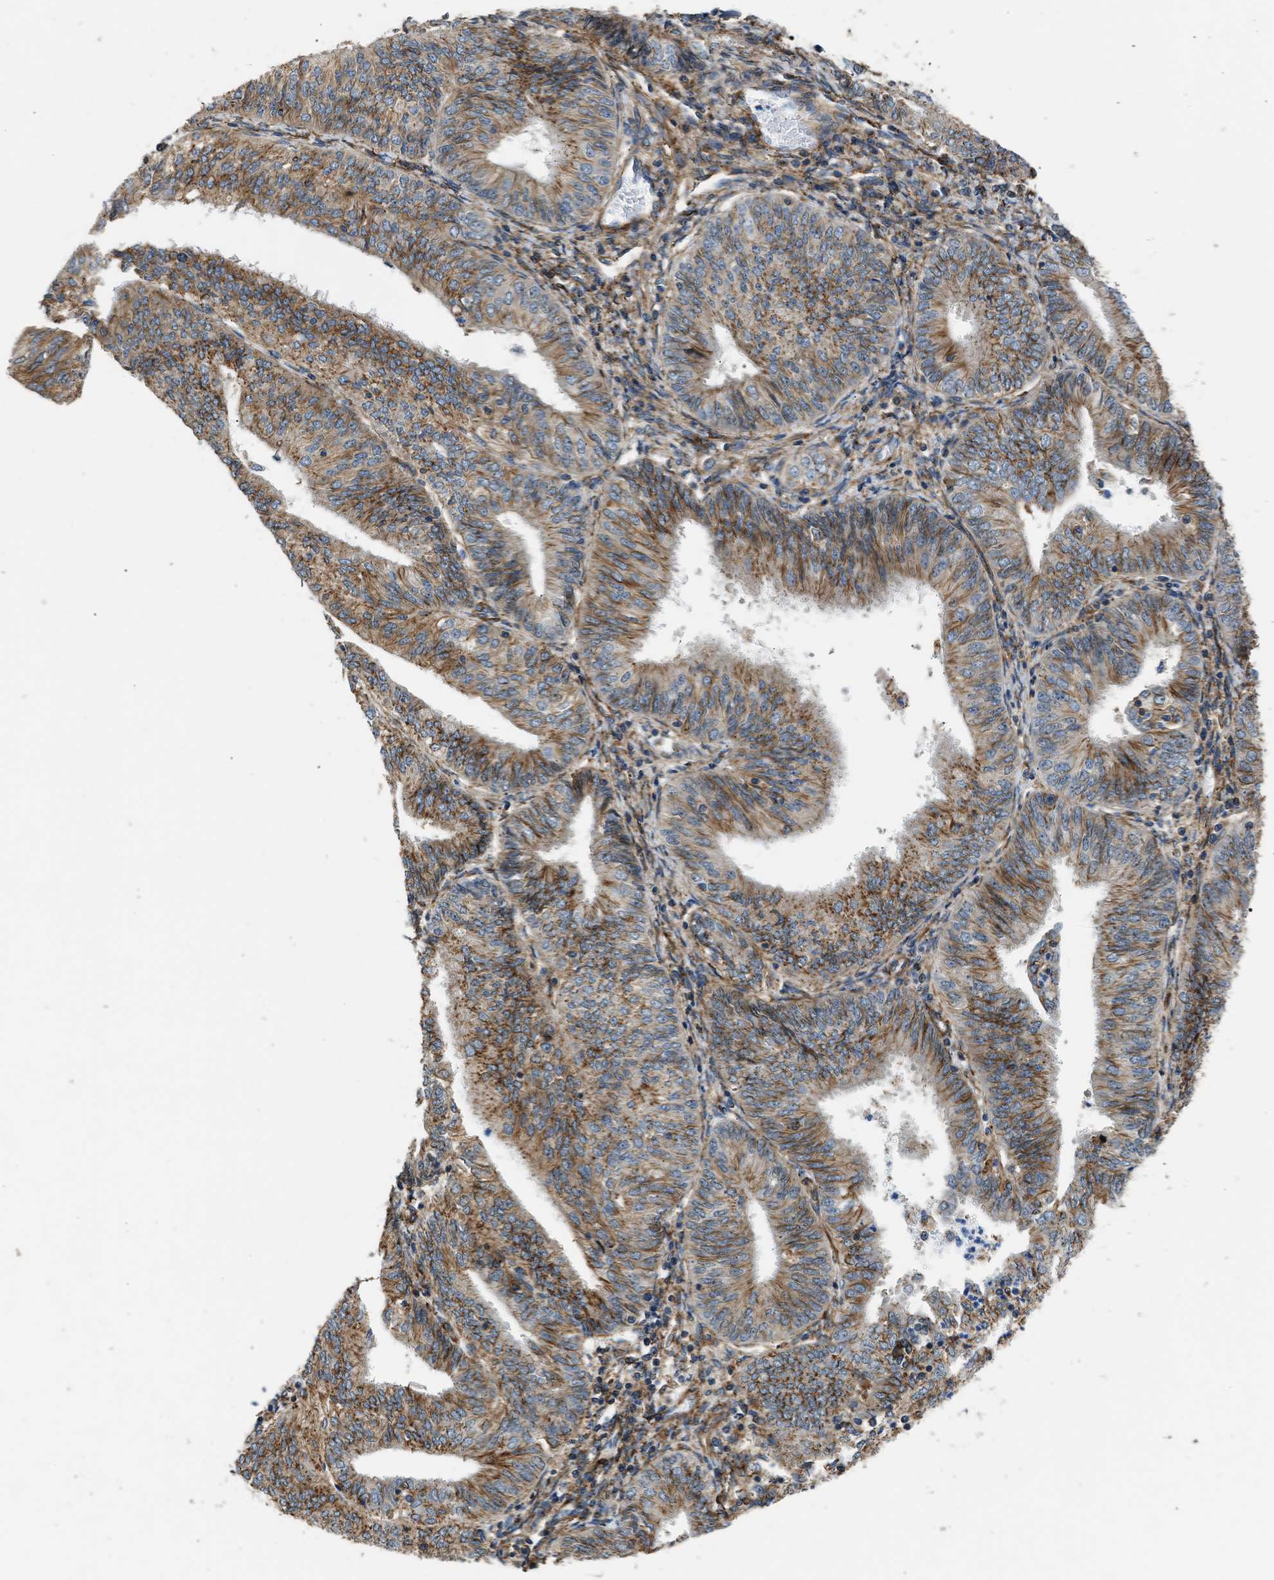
{"staining": {"intensity": "moderate", "quantity": ">75%", "location": "cytoplasmic/membranous"}, "tissue": "endometrial cancer", "cell_type": "Tumor cells", "image_type": "cancer", "snomed": [{"axis": "morphology", "description": "Adenocarcinoma, NOS"}, {"axis": "topography", "description": "Endometrium"}], "caption": "Immunohistochemical staining of endometrial cancer reveals medium levels of moderate cytoplasmic/membranous staining in approximately >75% of tumor cells.", "gene": "SEPTIN2", "patient": {"sex": "female", "age": 58}}